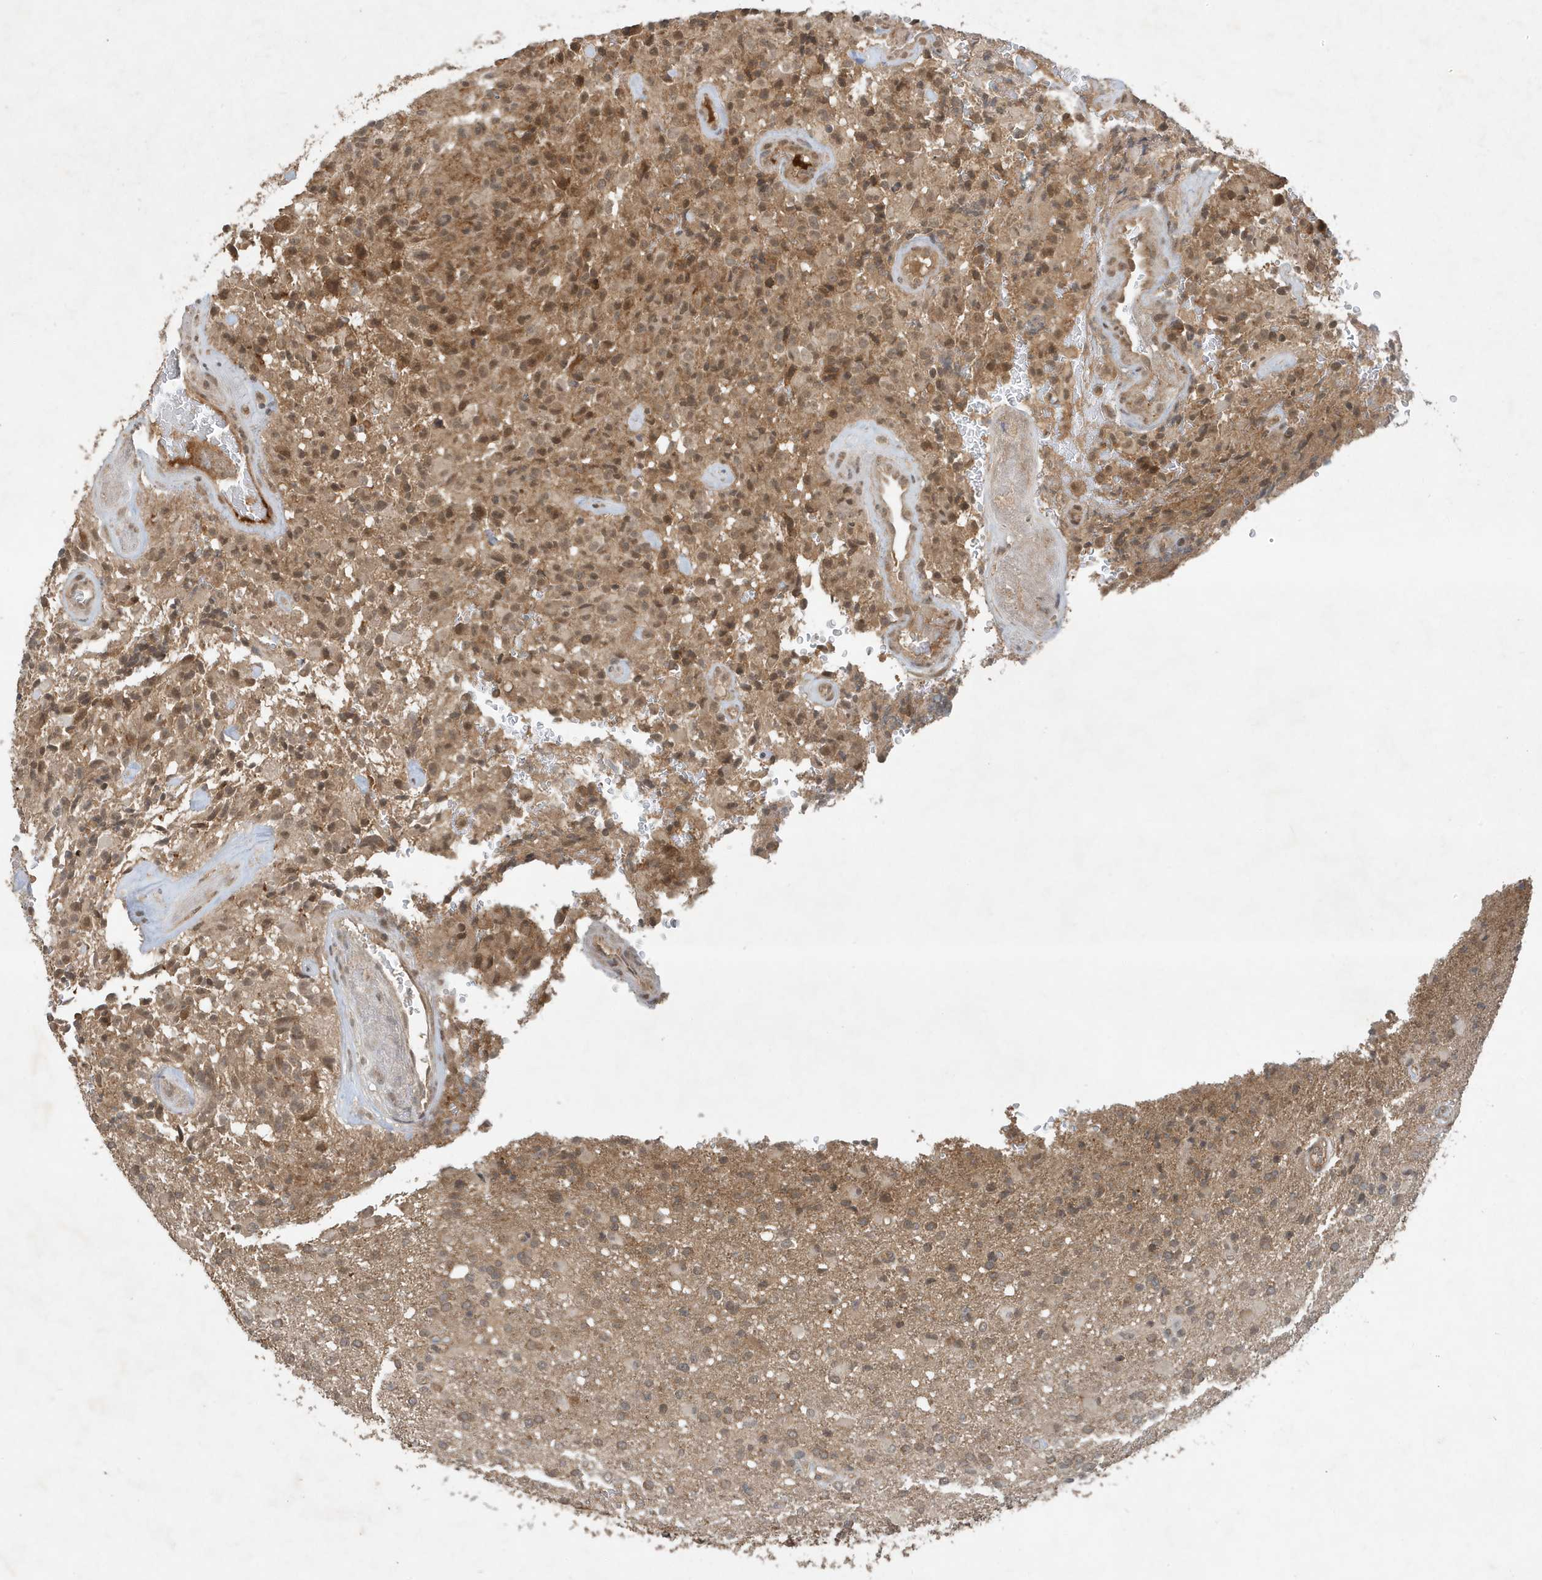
{"staining": {"intensity": "moderate", "quantity": ">75%", "location": "cytoplasmic/membranous"}, "tissue": "glioma", "cell_type": "Tumor cells", "image_type": "cancer", "snomed": [{"axis": "morphology", "description": "Glioma, malignant, High grade"}, {"axis": "topography", "description": "Brain"}], "caption": "Moderate cytoplasmic/membranous protein expression is appreciated in about >75% of tumor cells in glioma. Immunohistochemistry (ihc) stains the protein in brown and the nuclei are stained blue.", "gene": "ABCB9", "patient": {"sex": "male", "age": 71}}